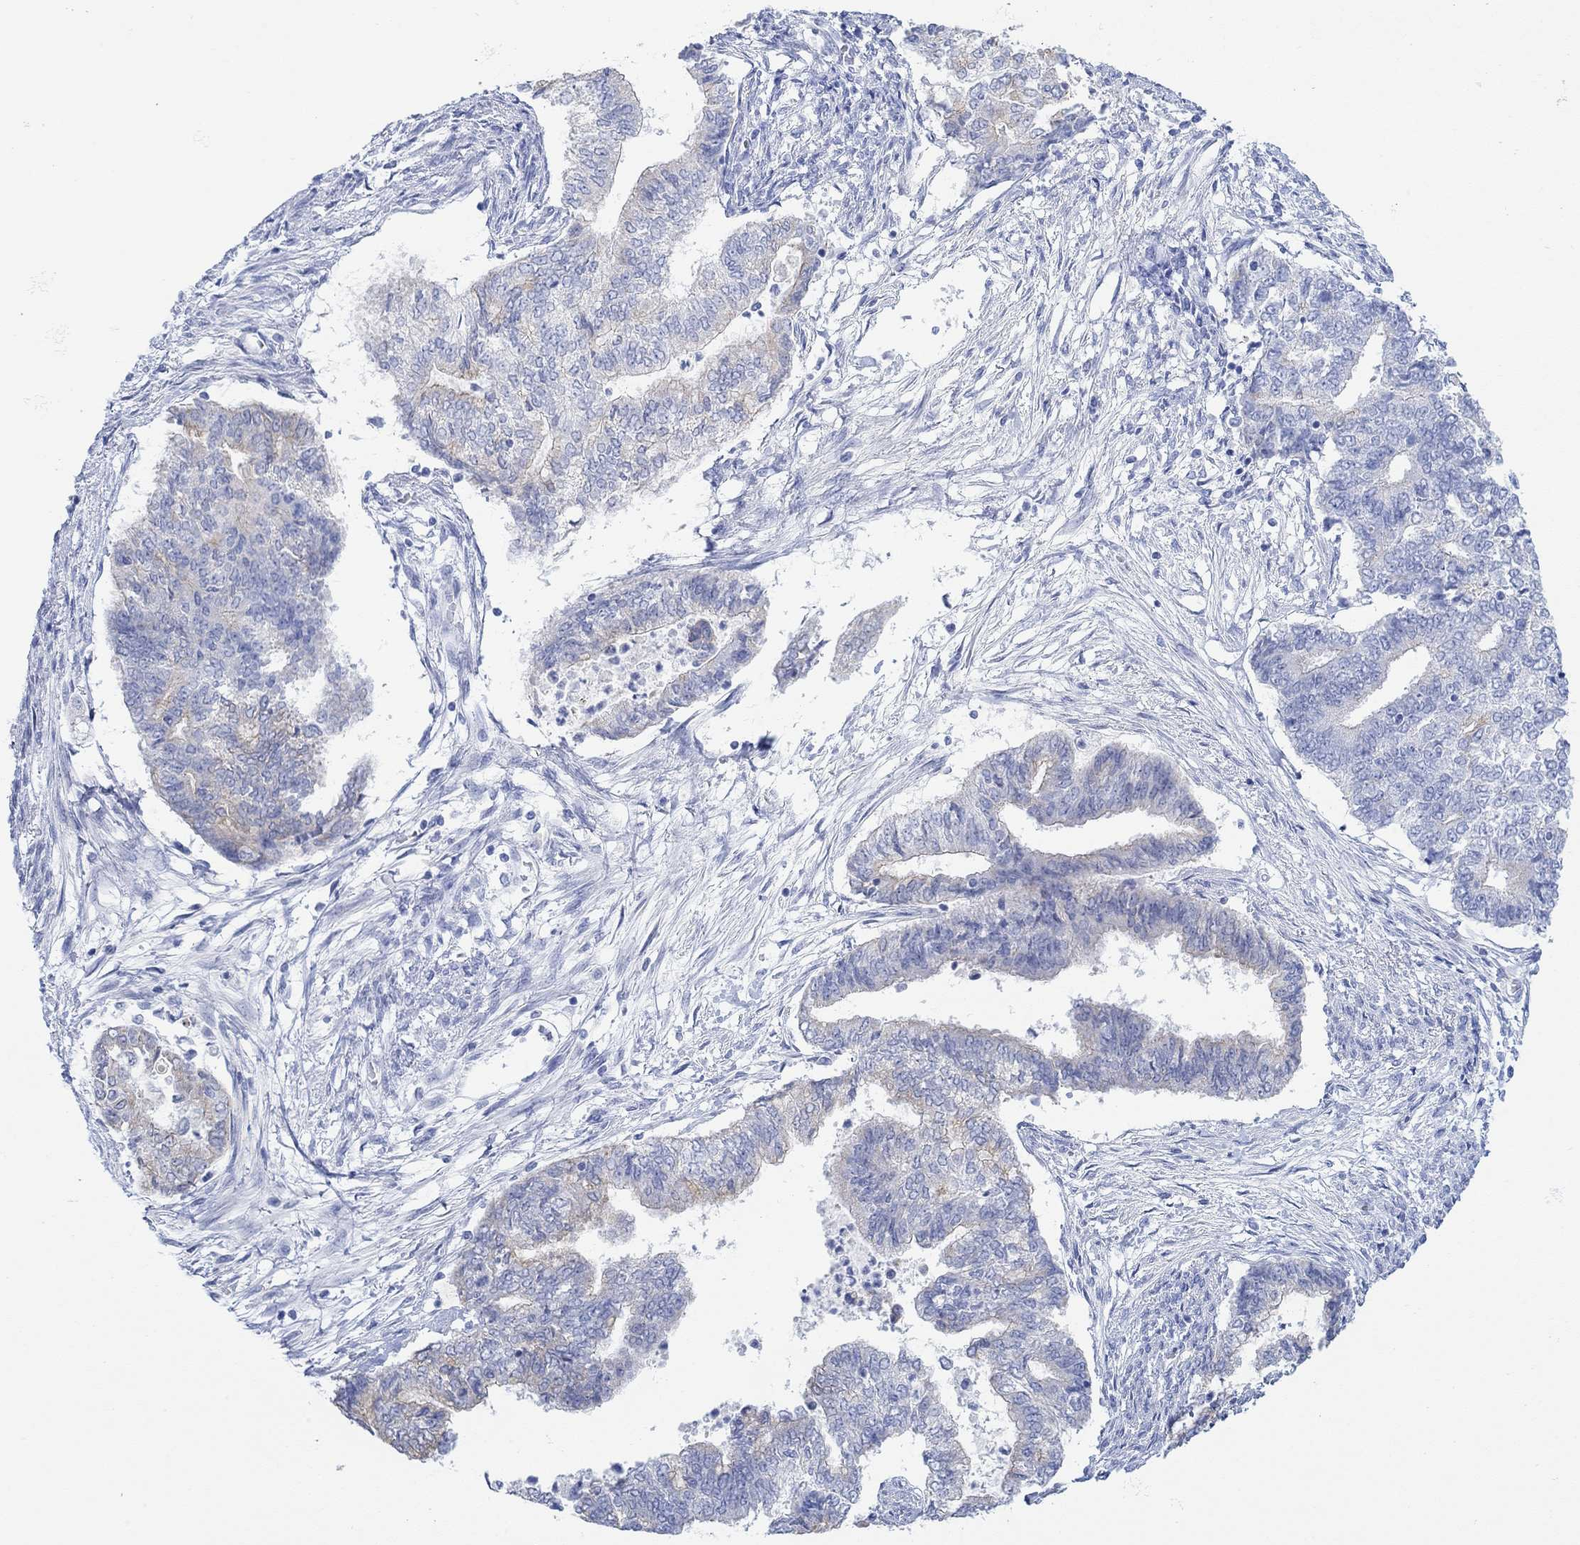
{"staining": {"intensity": "weak", "quantity": "<25%", "location": "cytoplasmic/membranous"}, "tissue": "endometrial cancer", "cell_type": "Tumor cells", "image_type": "cancer", "snomed": [{"axis": "morphology", "description": "Adenocarcinoma, NOS"}, {"axis": "topography", "description": "Endometrium"}], "caption": "IHC of endometrial adenocarcinoma reveals no positivity in tumor cells. (Stains: DAB IHC with hematoxylin counter stain, Microscopy: brightfield microscopy at high magnification).", "gene": "AK8", "patient": {"sex": "female", "age": 65}}